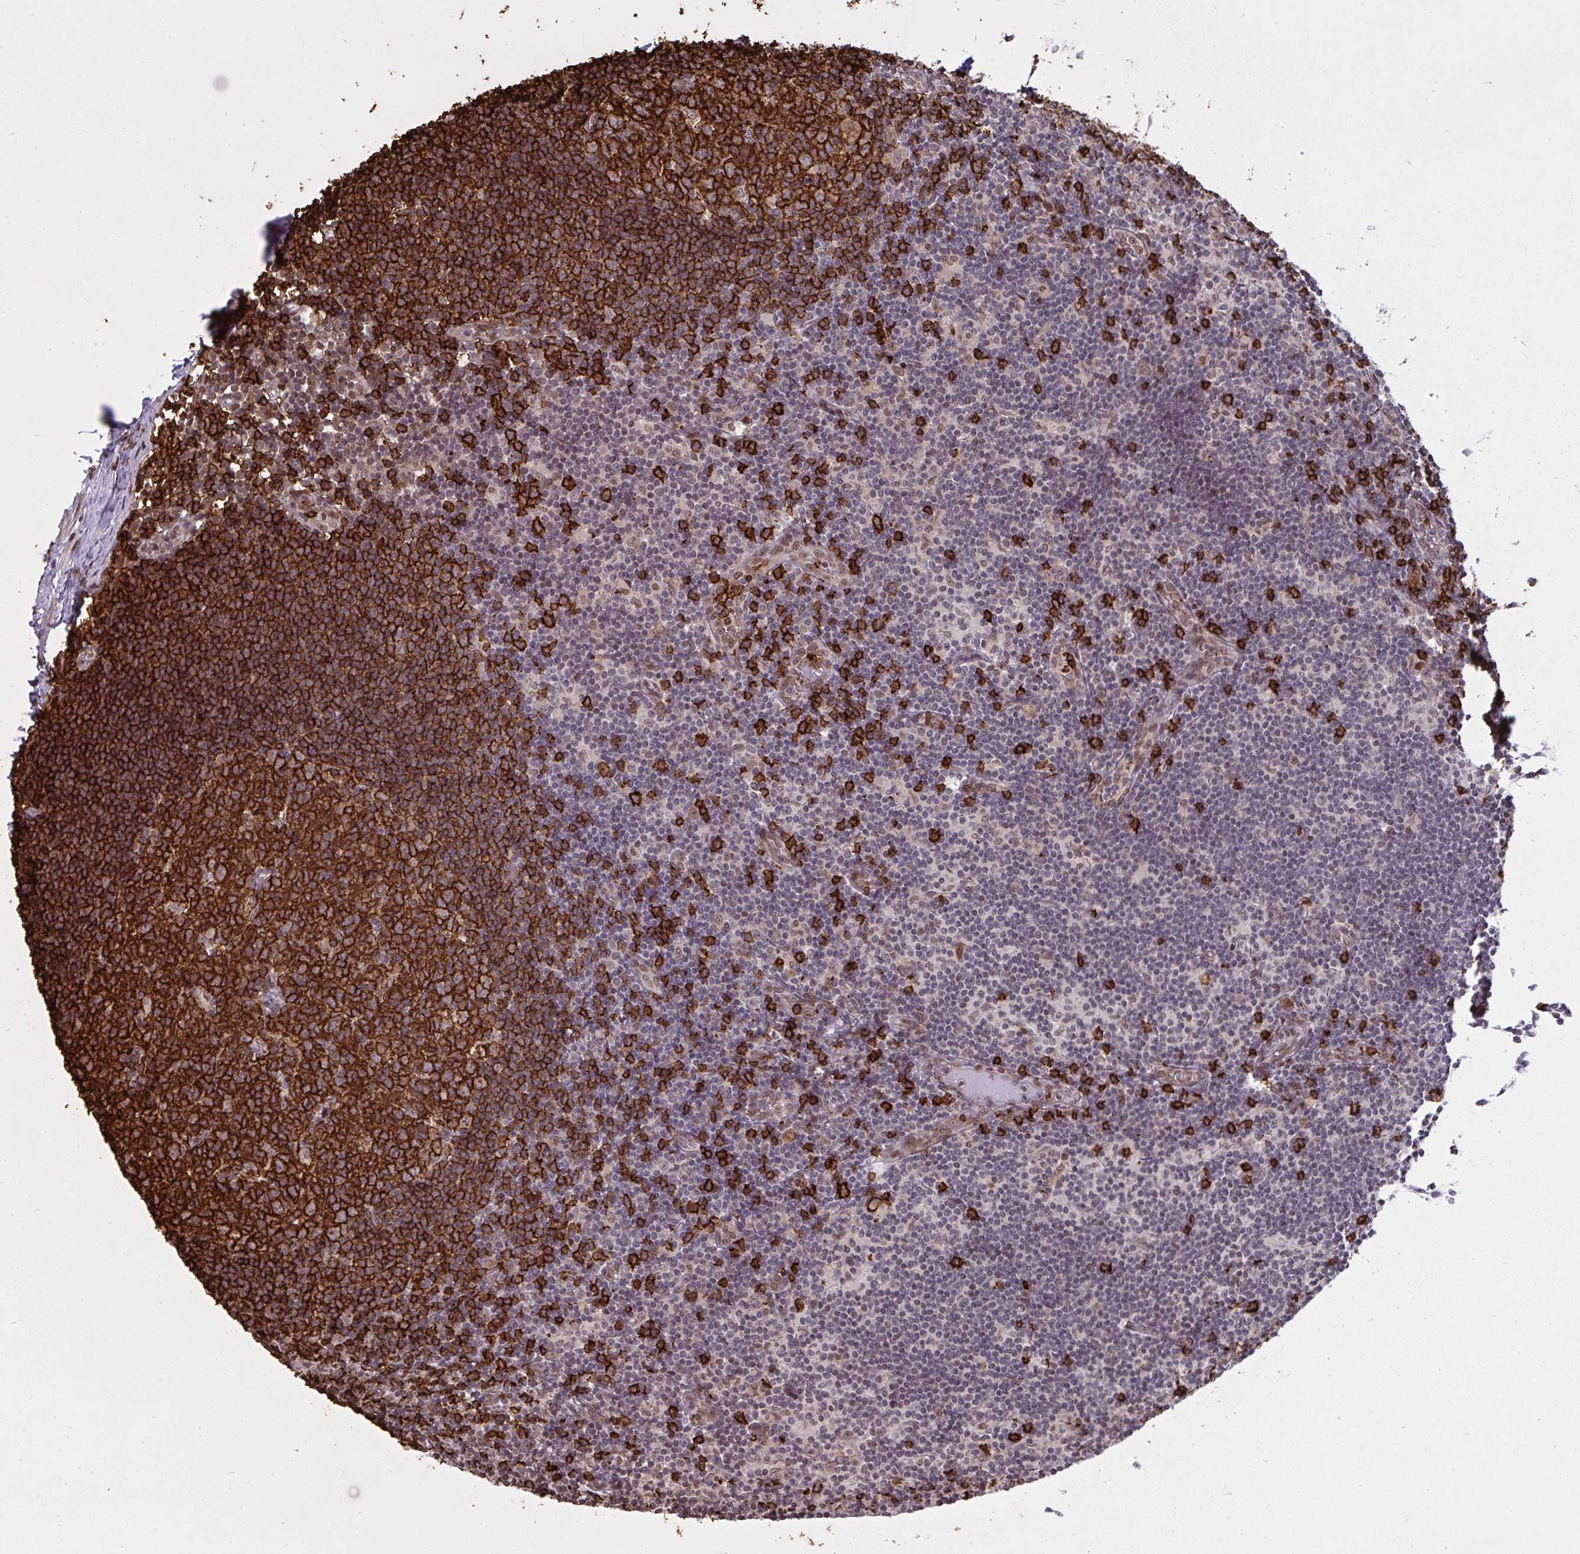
{"staining": {"intensity": "strong", "quantity": ">75%", "location": "cytoplasmic/membranous"}, "tissue": "lymph node", "cell_type": "Germinal center cells", "image_type": "normal", "snomed": [{"axis": "morphology", "description": "Normal tissue, NOS"}, {"axis": "topography", "description": "Lymph node"}], "caption": "Immunohistochemistry staining of unremarkable lymph node, which reveals high levels of strong cytoplasmic/membranous staining in about >75% of germinal center cells indicating strong cytoplasmic/membranous protein expression. The staining was performed using DAB (brown) for protein detection and nuclei were counterstained in hematoxylin (blue).", "gene": "UXT", "patient": {"sex": "female", "age": 31}}